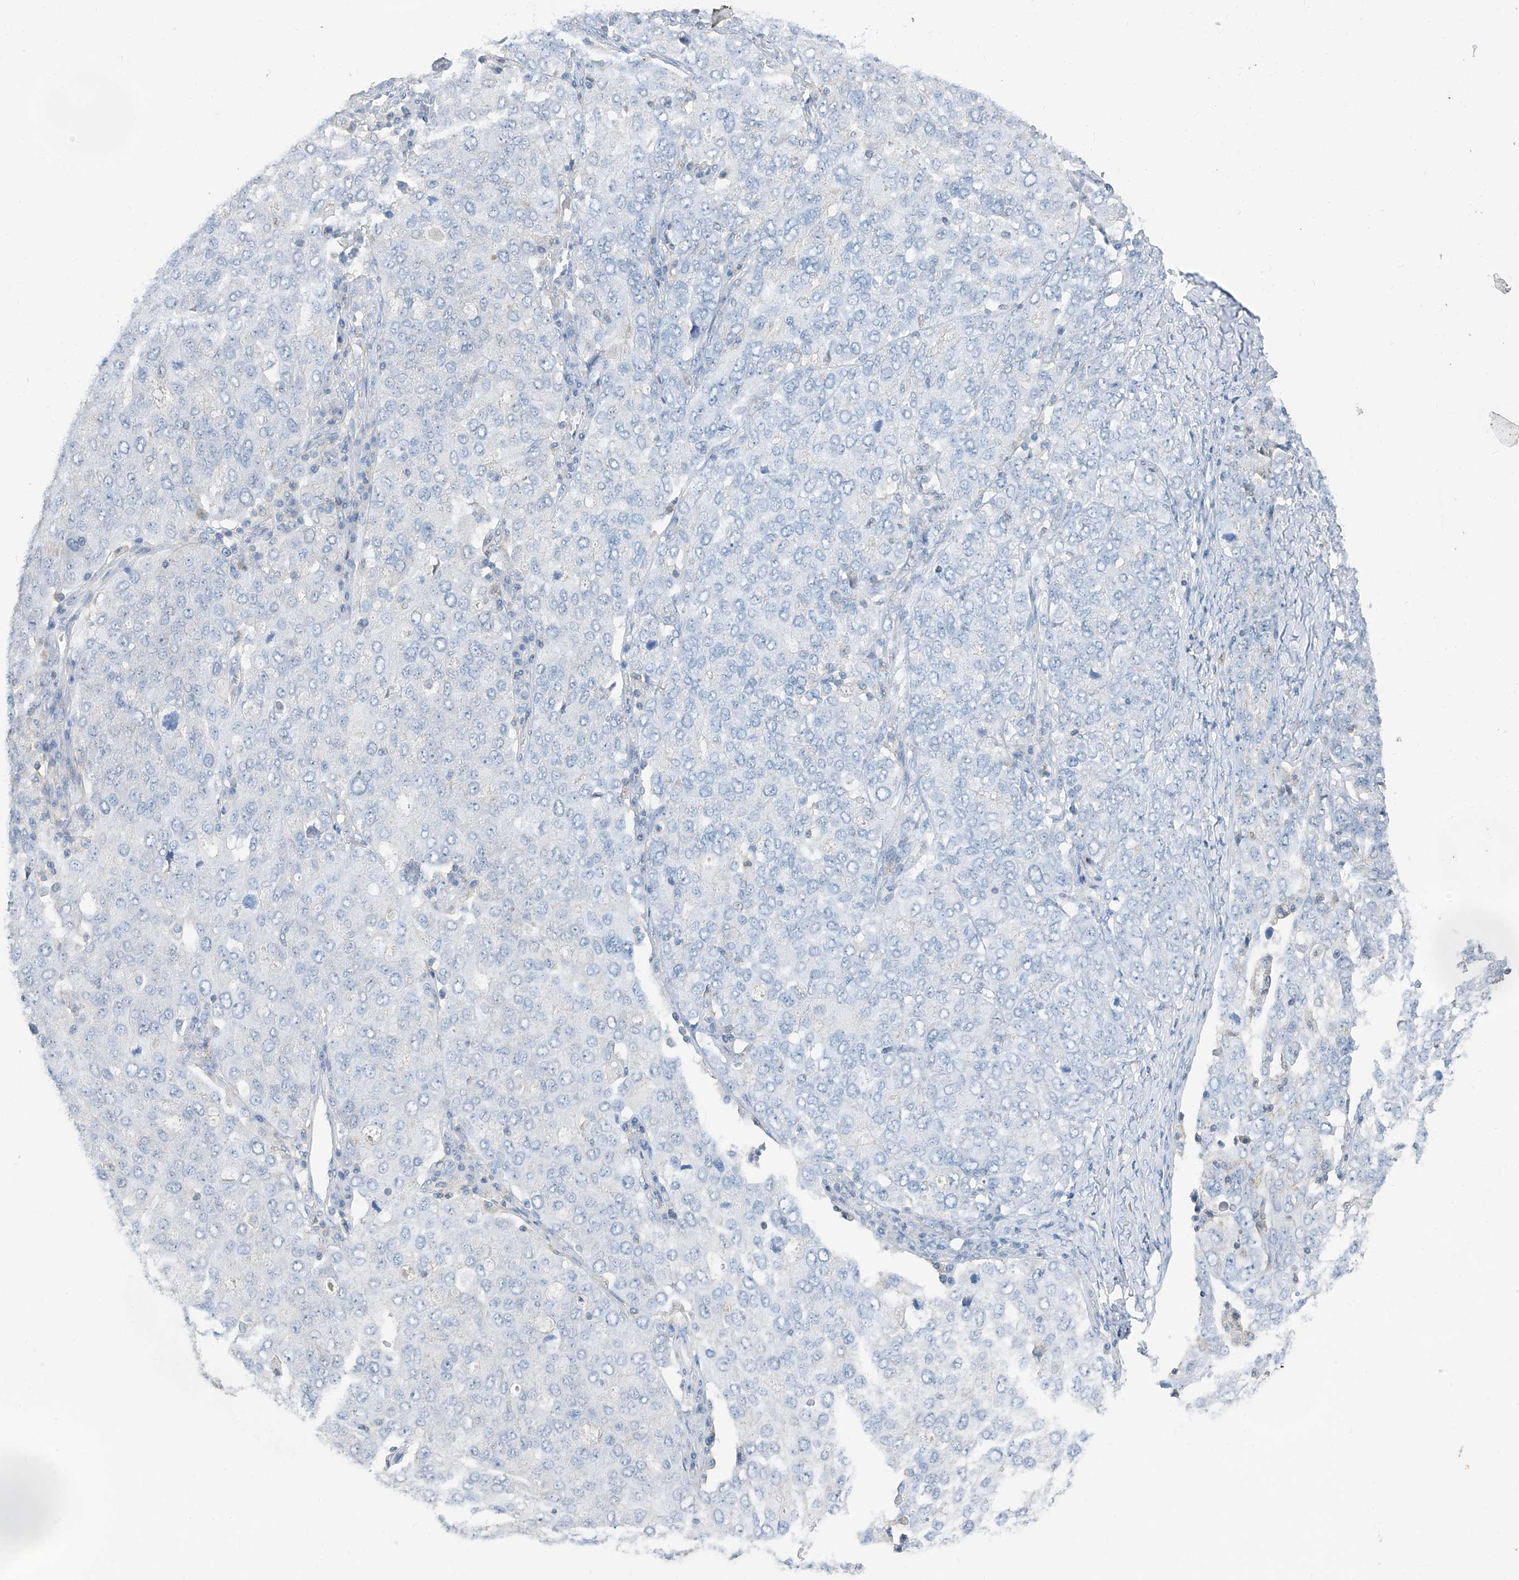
{"staining": {"intensity": "negative", "quantity": "none", "location": "none"}, "tissue": "ovarian cancer", "cell_type": "Tumor cells", "image_type": "cancer", "snomed": [{"axis": "morphology", "description": "Carcinoma, endometroid"}, {"axis": "topography", "description": "Ovary"}], "caption": "Immunohistochemistry (IHC) image of human ovarian cancer stained for a protein (brown), which exhibits no positivity in tumor cells.", "gene": "ANKRD34A", "patient": {"sex": "female", "age": 62}}